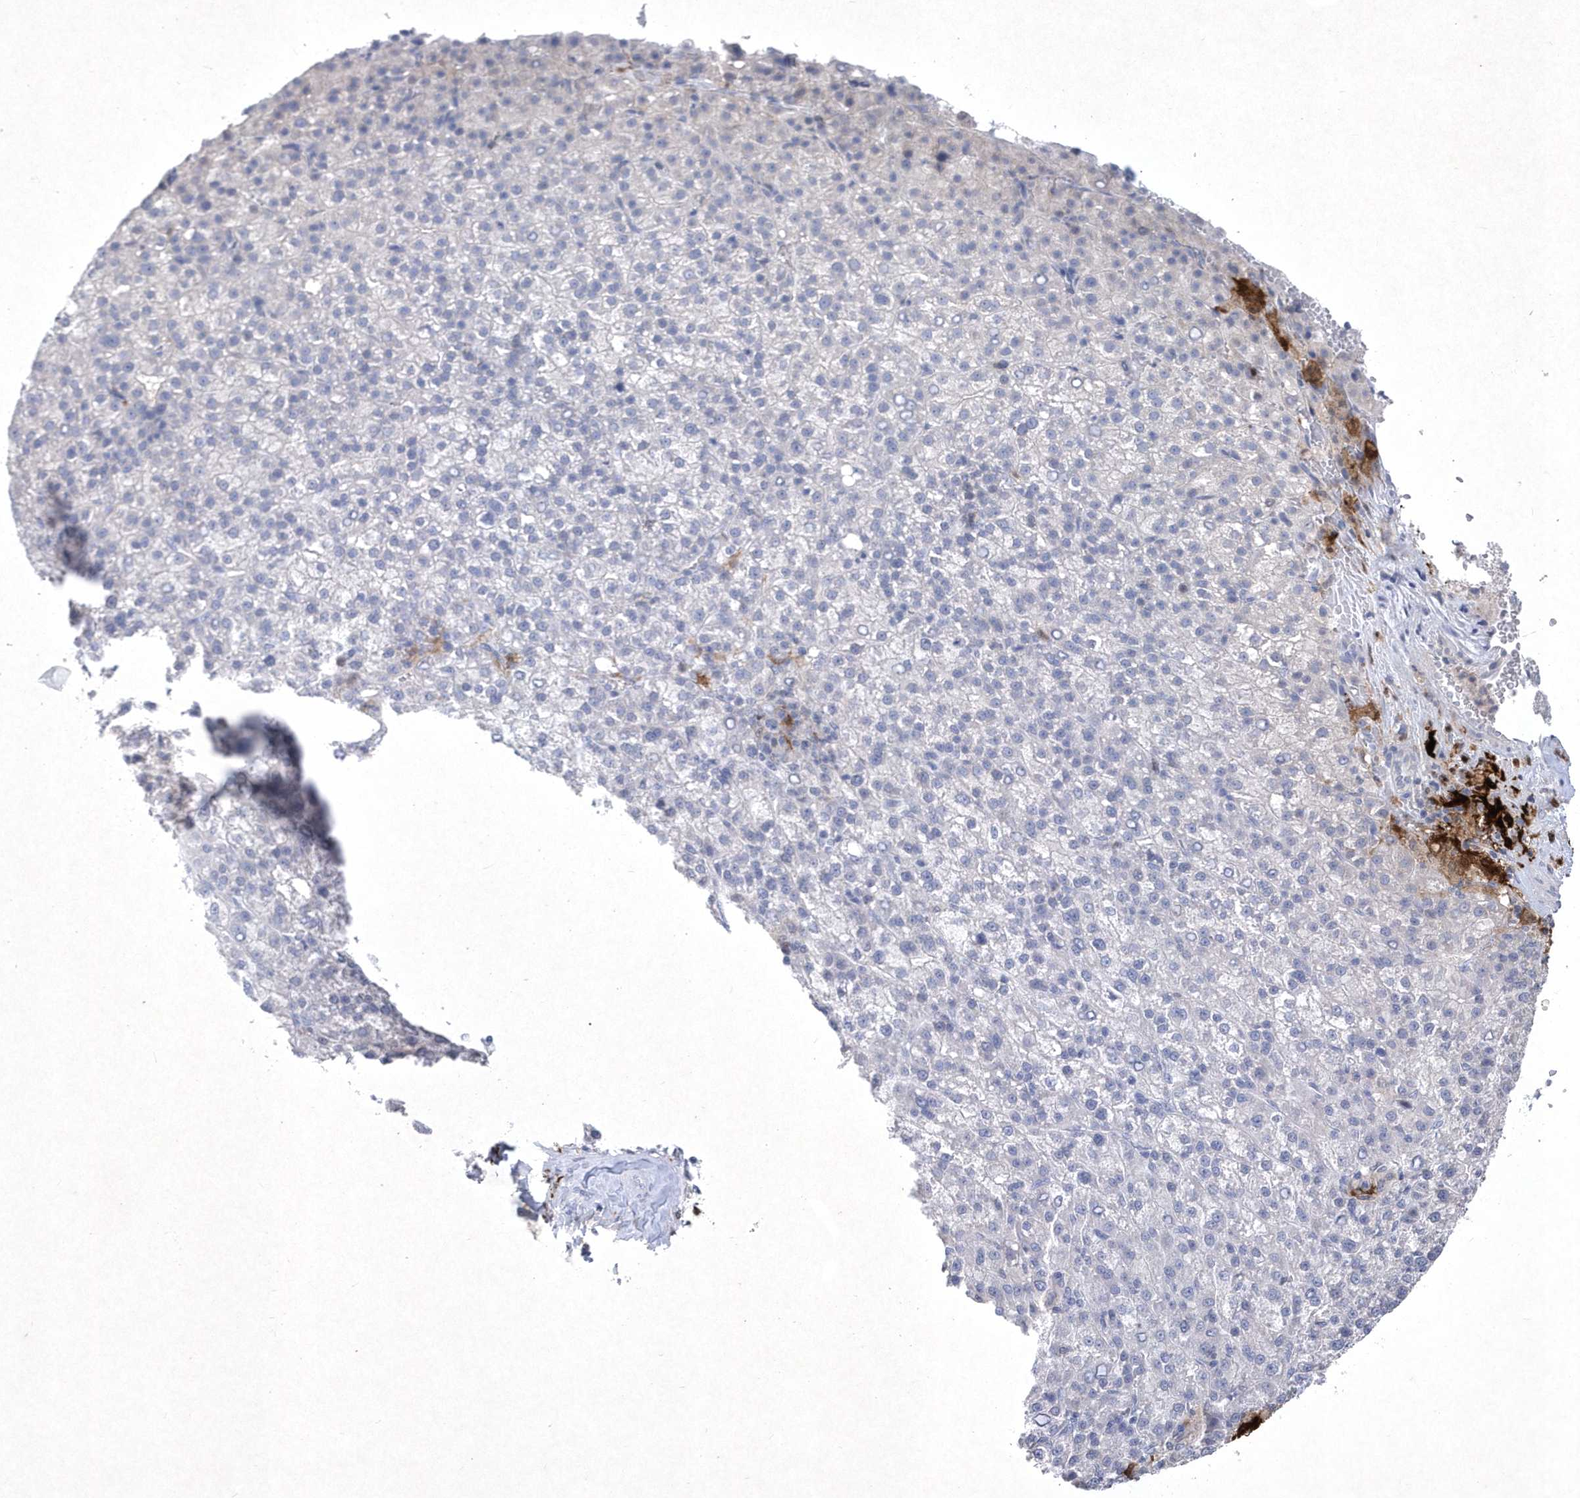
{"staining": {"intensity": "negative", "quantity": "none", "location": "none"}, "tissue": "liver cancer", "cell_type": "Tumor cells", "image_type": "cancer", "snomed": [{"axis": "morphology", "description": "Carcinoma, Hepatocellular, NOS"}, {"axis": "topography", "description": "Liver"}], "caption": "Immunohistochemical staining of liver cancer reveals no significant staining in tumor cells.", "gene": "BHLHA15", "patient": {"sex": "female", "age": 58}}